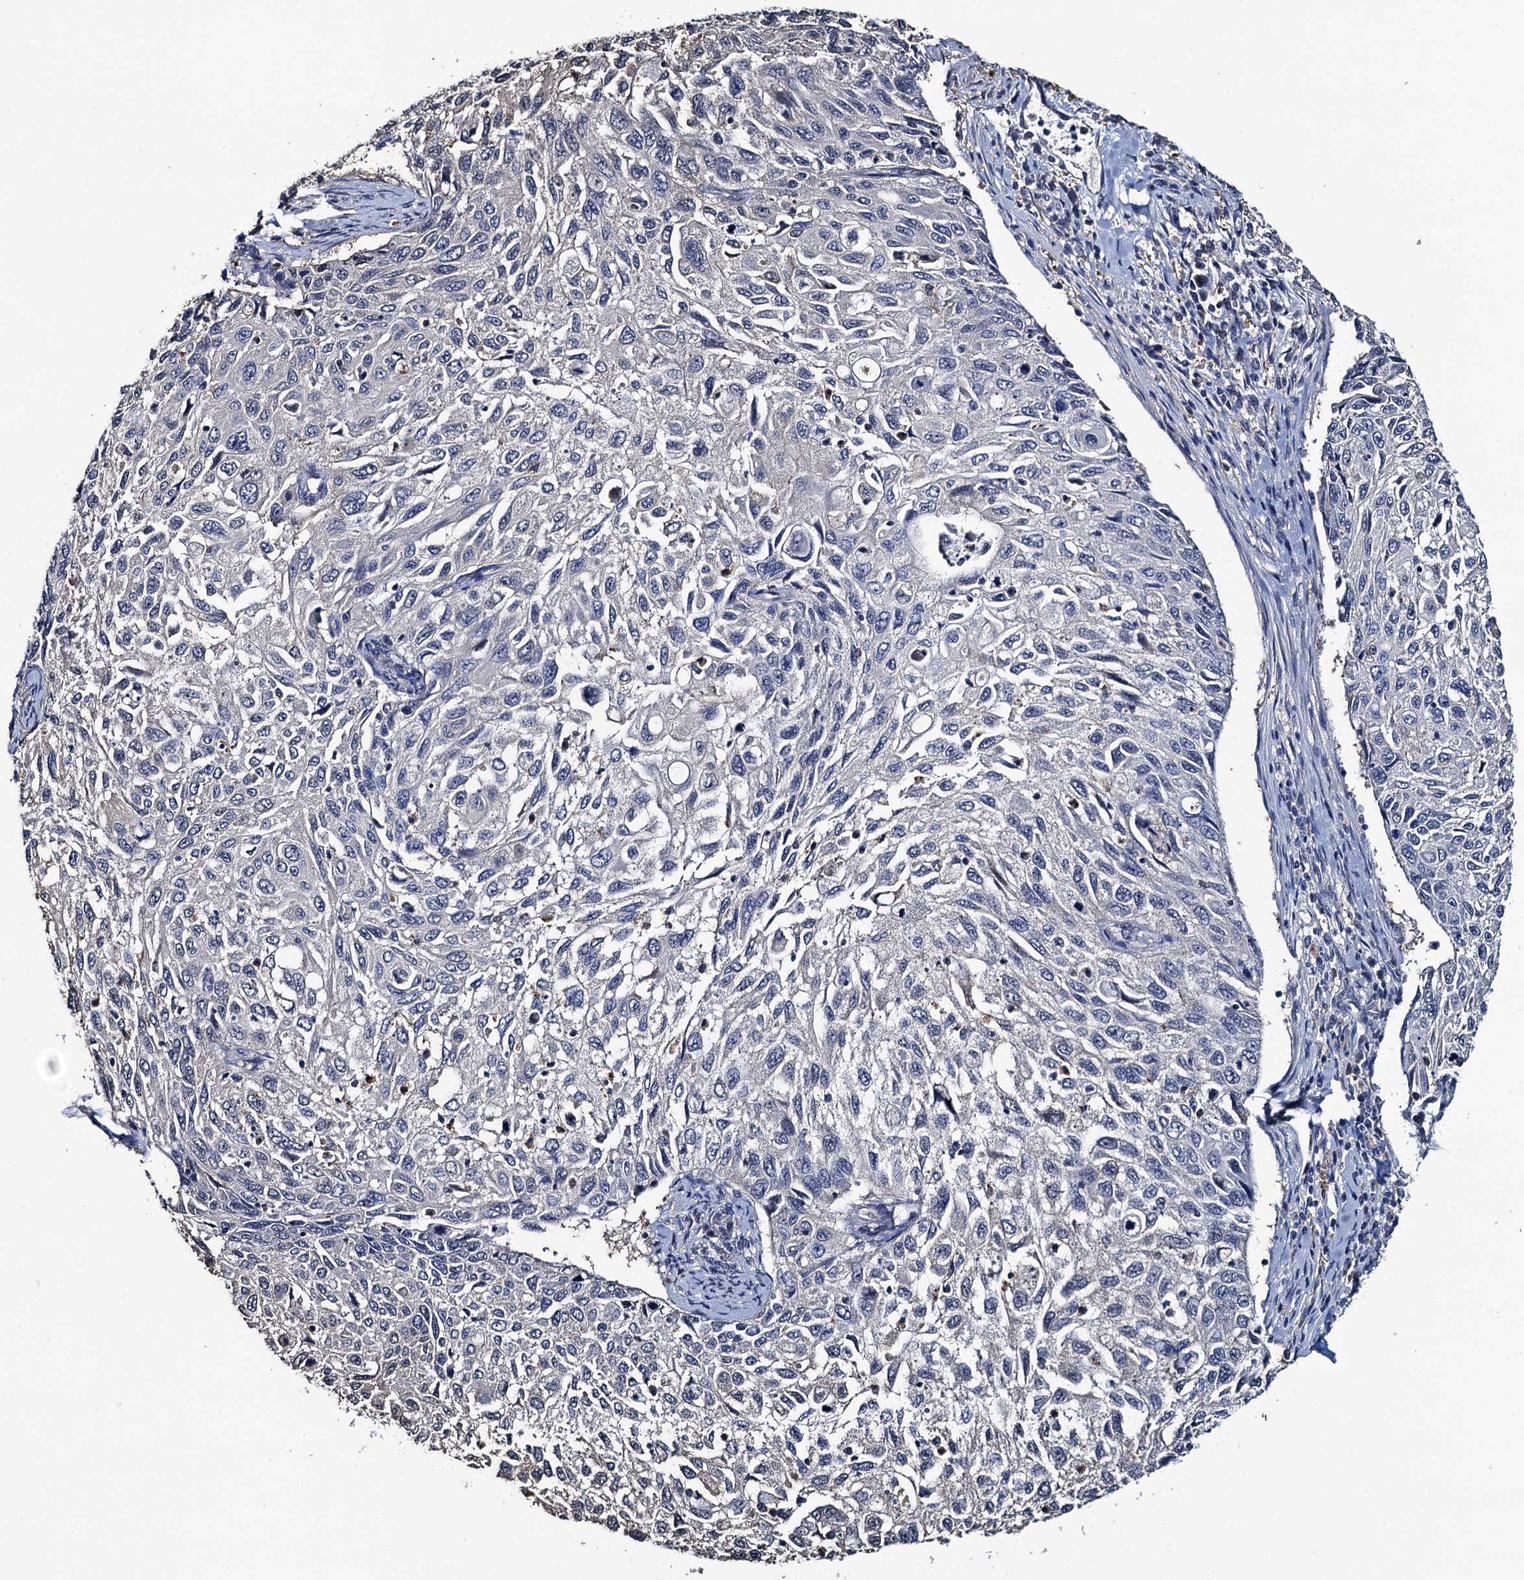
{"staining": {"intensity": "negative", "quantity": "none", "location": "none"}, "tissue": "cervical cancer", "cell_type": "Tumor cells", "image_type": "cancer", "snomed": [{"axis": "morphology", "description": "Squamous cell carcinoma, NOS"}, {"axis": "topography", "description": "Cervix"}], "caption": "High magnification brightfield microscopy of cervical squamous cell carcinoma stained with DAB (3,3'-diaminobenzidine) (brown) and counterstained with hematoxylin (blue): tumor cells show no significant staining. (Stains: DAB (3,3'-diaminobenzidine) IHC with hematoxylin counter stain, Microscopy: brightfield microscopy at high magnification).", "gene": "RTKN2", "patient": {"sex": "female", "age": 70}}